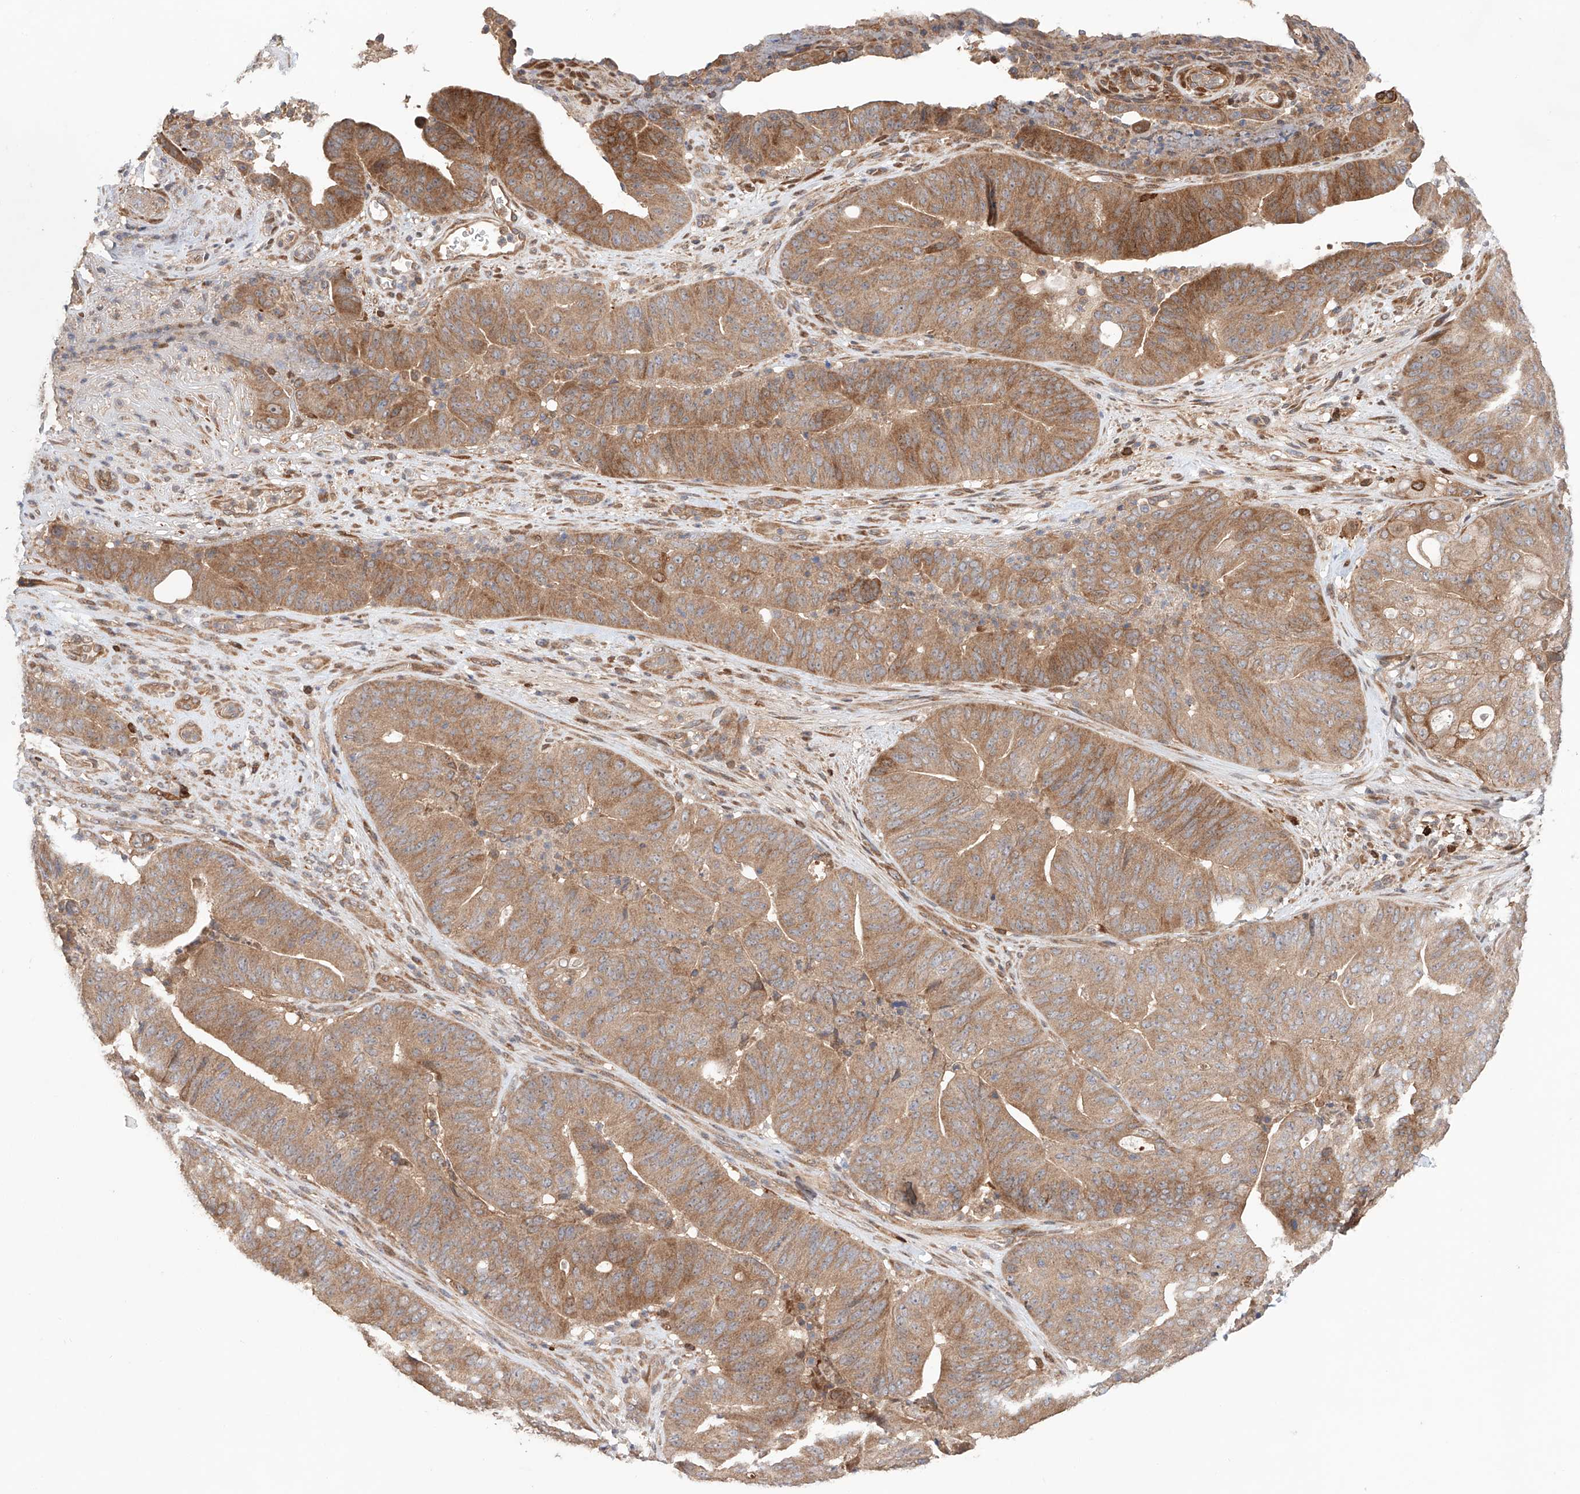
{"staining": {"intensity": "moderate", "quantity": ">75%", "location": "cytoplasmic/membranous"}, "tissue": "pancreatic cancer", "cell_type": "Tumor cells", "image_type": "cancer", "snomed": [{"axis": "morphology", "description": "Adenocarcinoma, NOS"}, {"axis": "topography", "description": "Pancreas"}], "caption": "Immunohistochemical staining of human pancreatic cancer (adenocarcinoma) shows medium levels of moderate cytoplasmic/membranous expression in about >75% of tumor cells.", "gene": "IGSF22", "patient": {"sex": "female", "age": 77}}